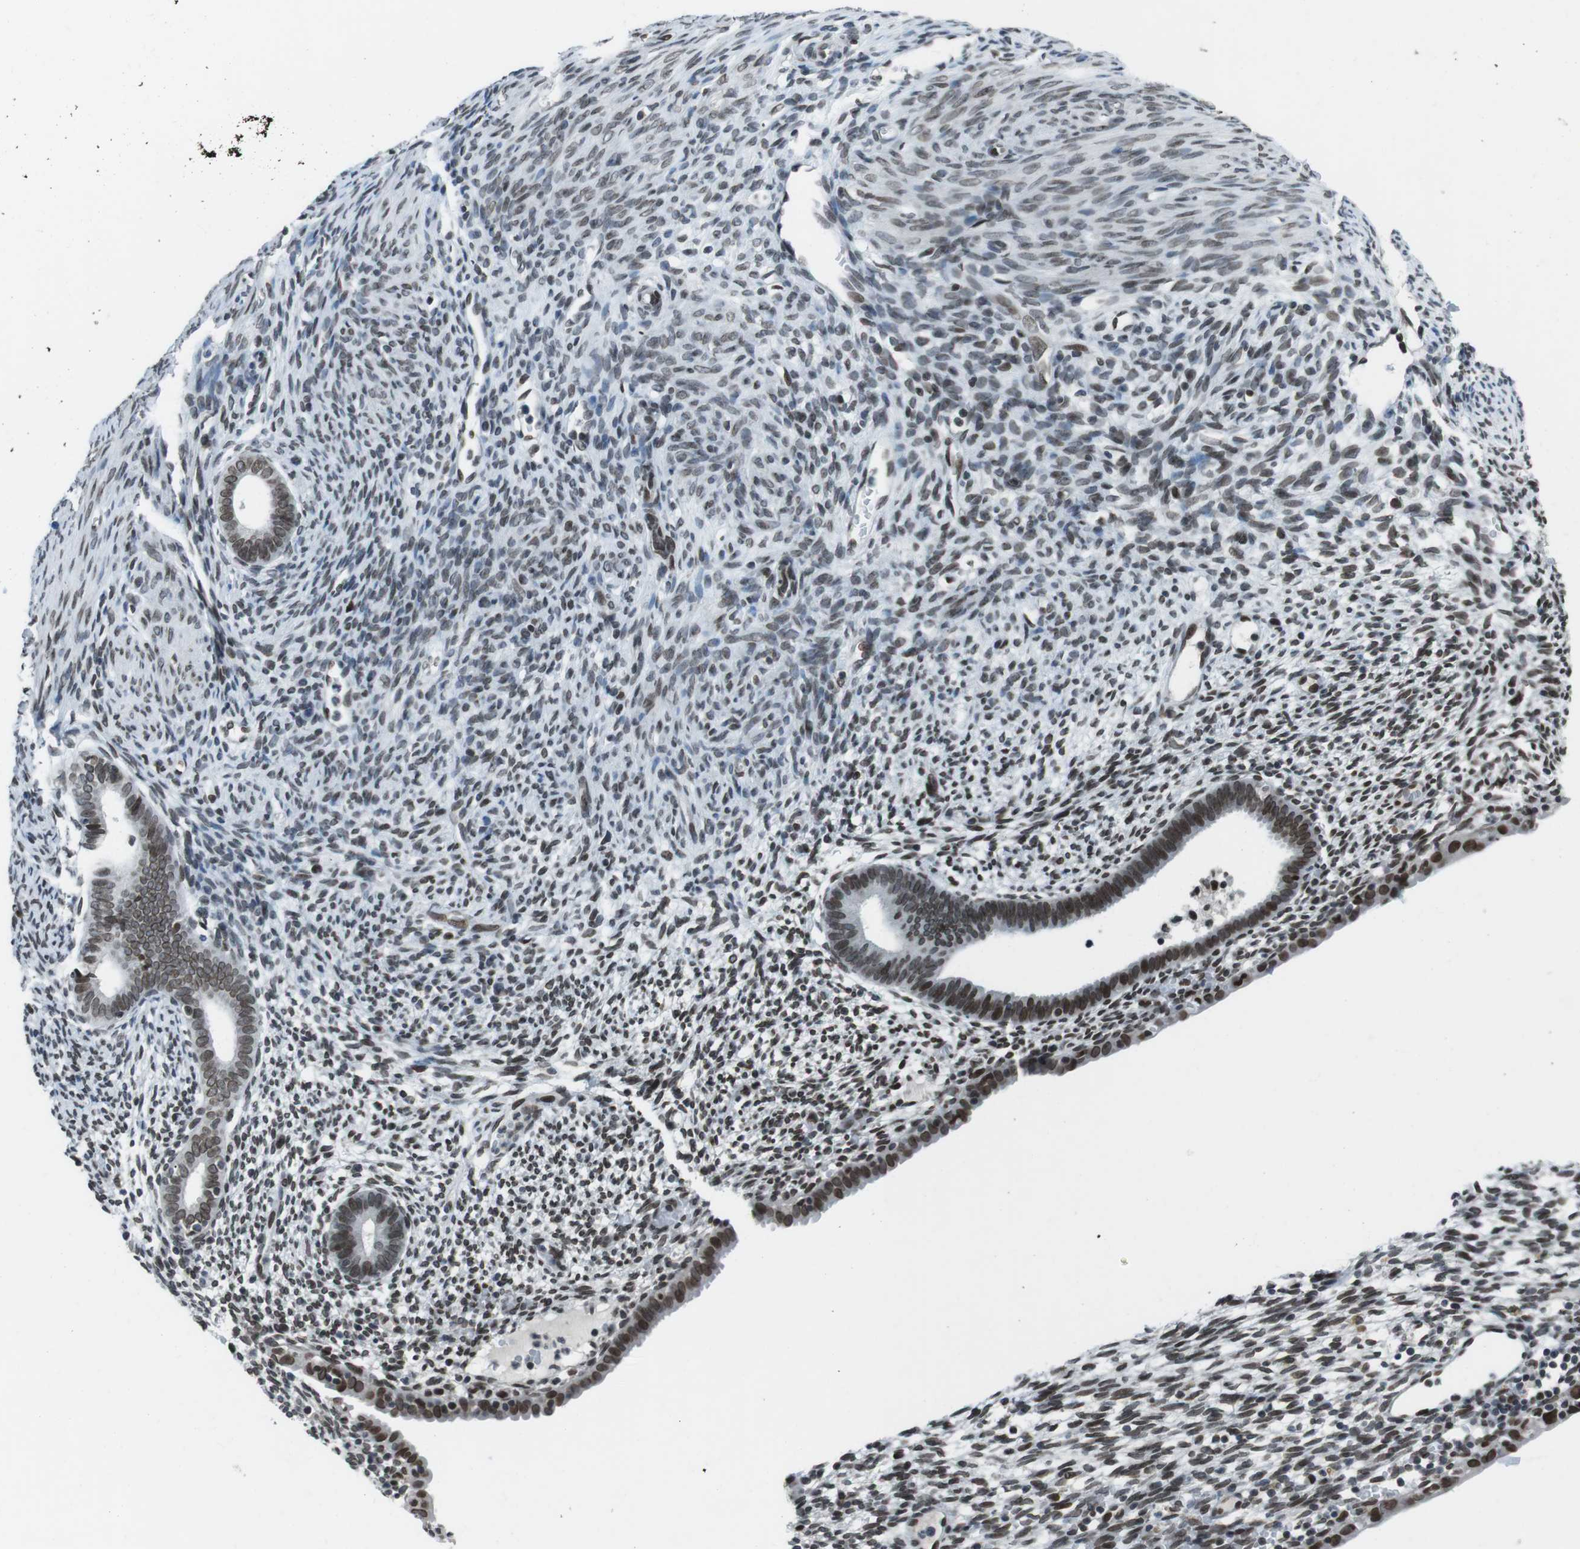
{"staining": {"intensity": "strong", "quantity": ">75%", "location": "nuclear"}, "tissue": "endometrium", "cell_type": "Cells in endometrial stroma", "image_type": "normal", "snomed": [{"axis": "morphology", "description": "Normal tissue, NOS"}, {"axis": "morphology", "description": "Atrophy, NOS"}, {"axis": "topography", "description": "Uterus"}, {"axis": "topography", "description": "Endometrium"}], "caption": "DAB (3,3'-diaminobenzidine) immunohistochemical staining of unremarkable endometrium shows strong nuclear protein expression in about >75% of cells in endometrial stroma.", "gene": "MAD1L1", "patient": {"sex": "female", "age": 68}}